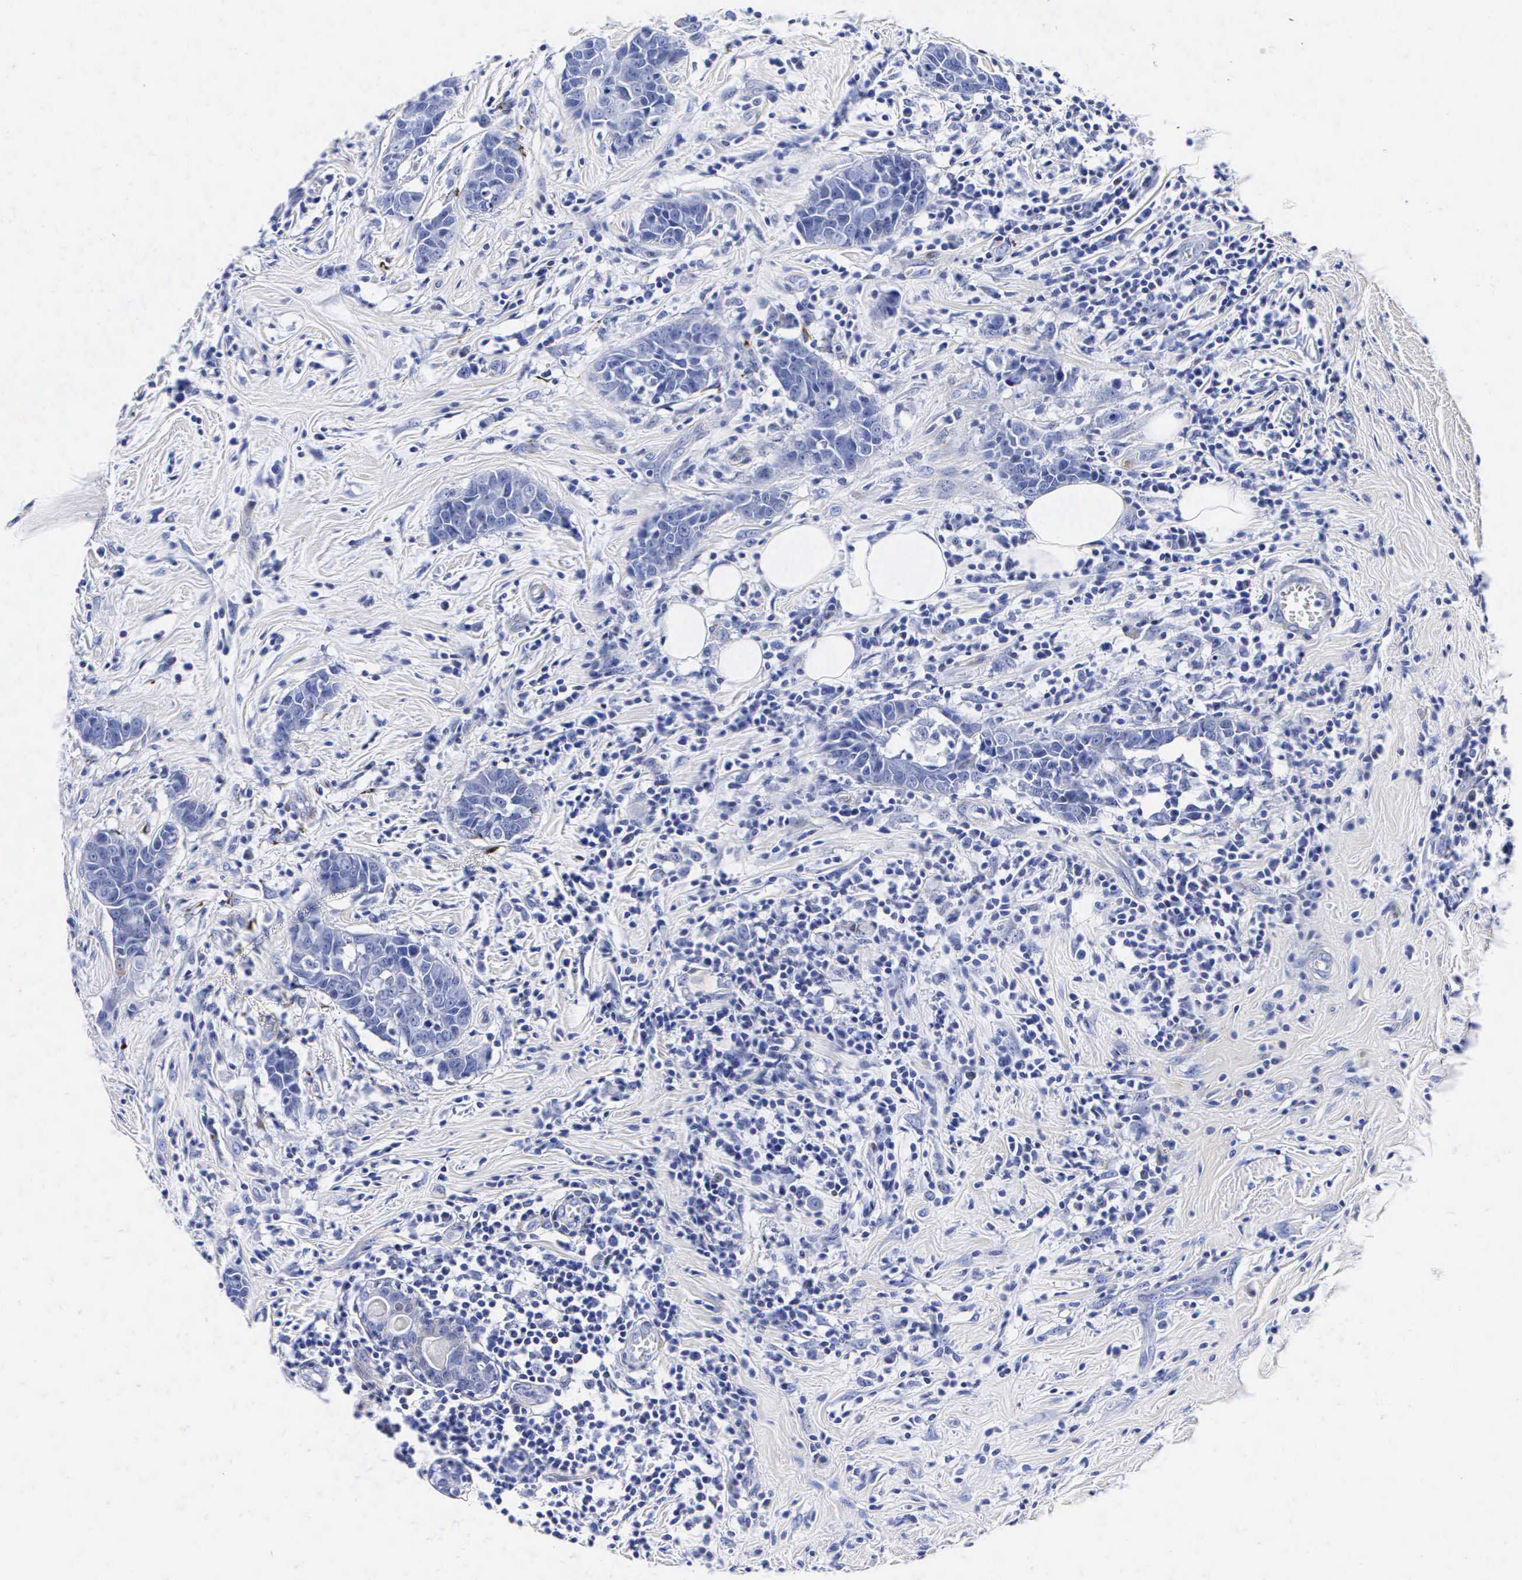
{"staining": {"intensity": "negative", "quantity": "none", "location": "none"}, "tissue": "breast cancer", "cell_type": "Tumor cells", "image_type": "cancer", "snomed": [{"axis": "morphology", "description": "Duct carcinoma"}, {"axis": "topography", "description": "Breast"}], "caption": "There is no significant staining in tumor cells of intraductal carcinoma (breast).", "gene": "ENO2", "patient": {"sex": "female", "age": 55}}